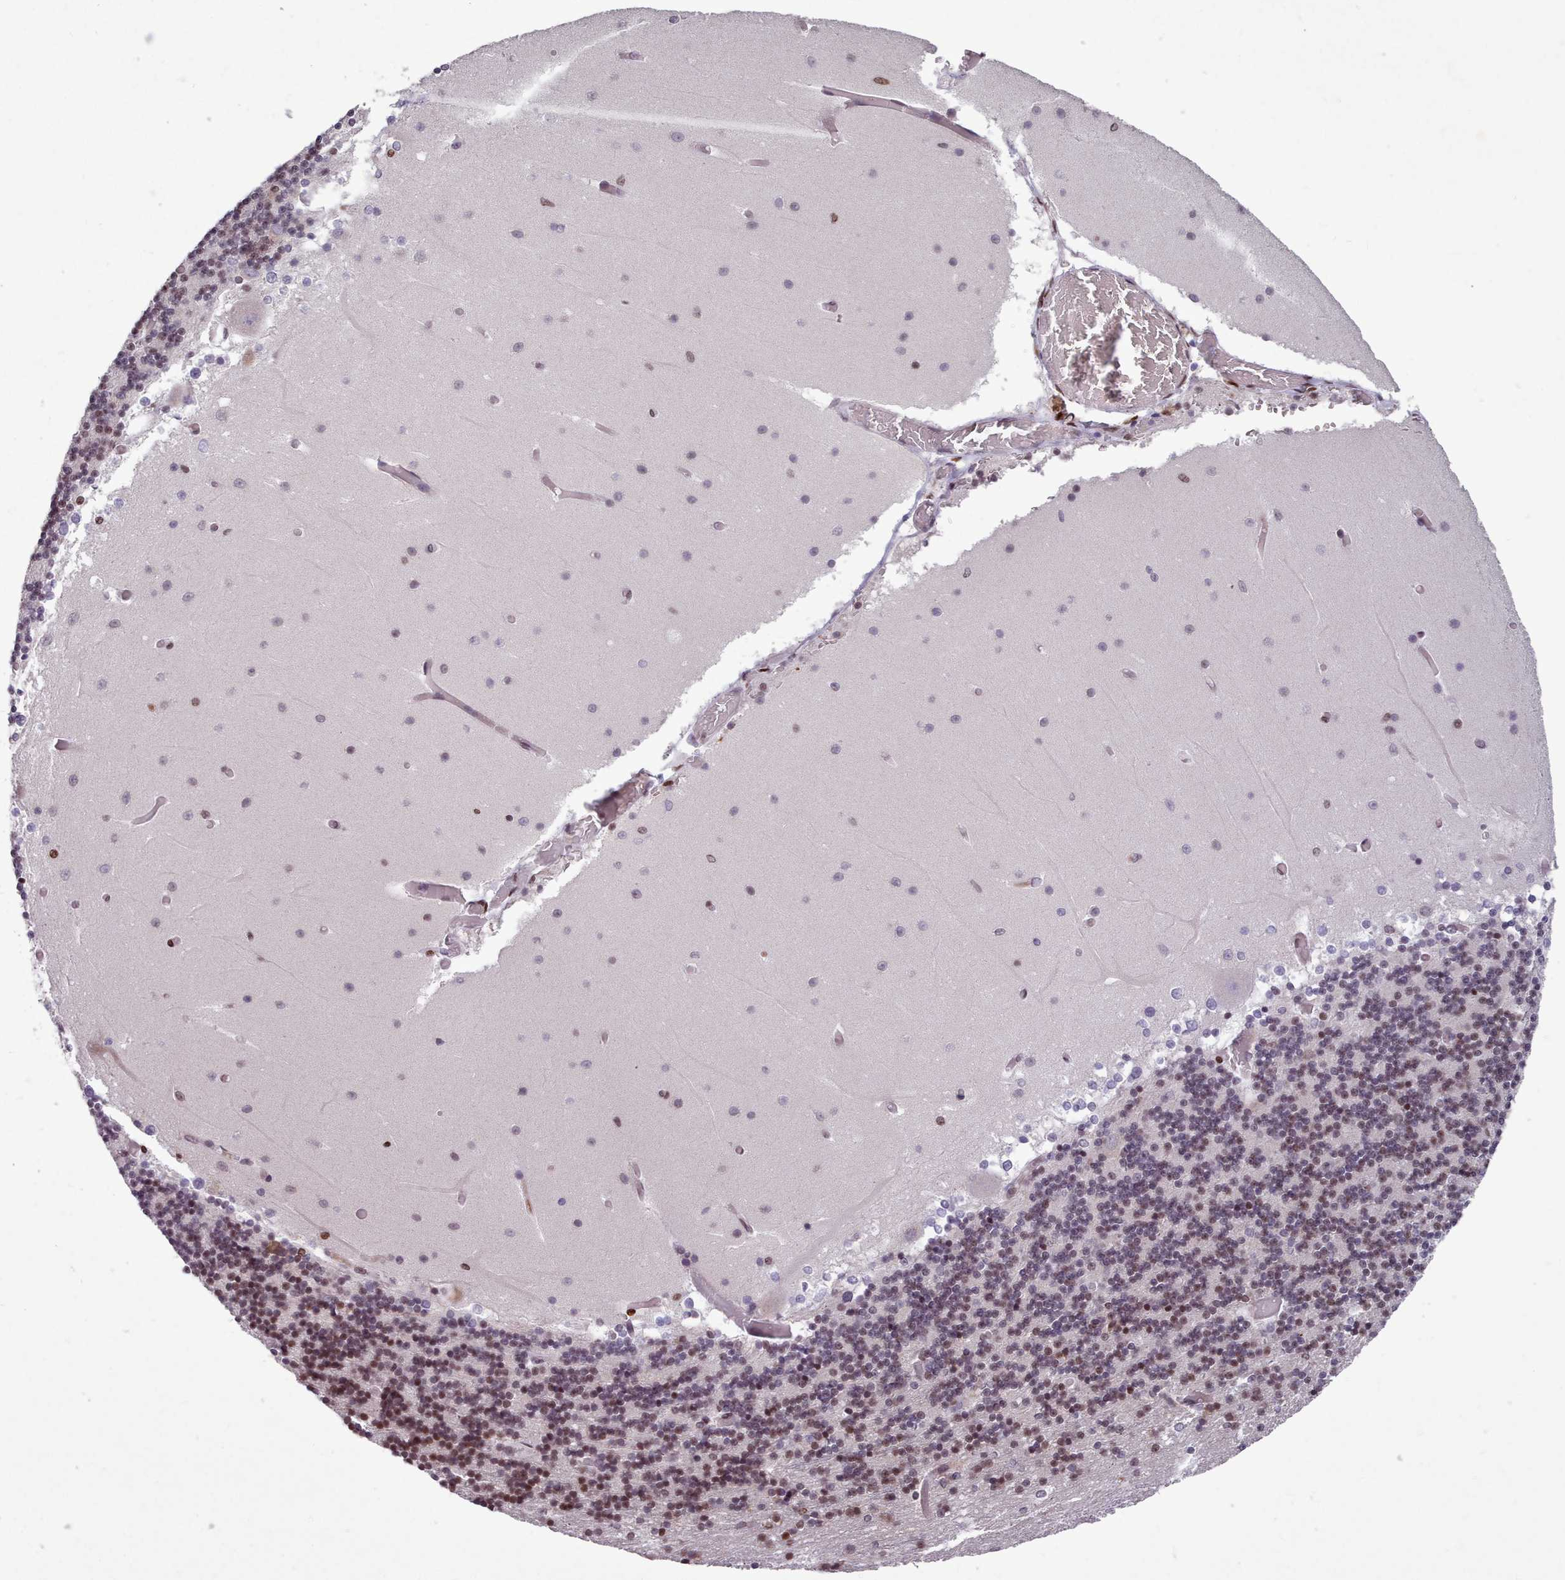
{"staining": {"intensity": "moderate", "quantity": "25%-75%", "location": "nuclear"}, "tissue": "cerebellum", "cell_type": "Cells in granular layer", "image_type": "normal", "snomed": [{"axis": "morphology", "description": "Normal tissue, NOS"}, {"axis": "topography", "description": "Cerebellum"}], "caption": "Cerebellum stained with DAB immunohistochemistry (IHC) reveals medium levels of moderate nuclear staining in approximately 25%-75% of cells in granular layer.", "gene": "KCNT2", "patient": {"sex": "female", "age": 28}}